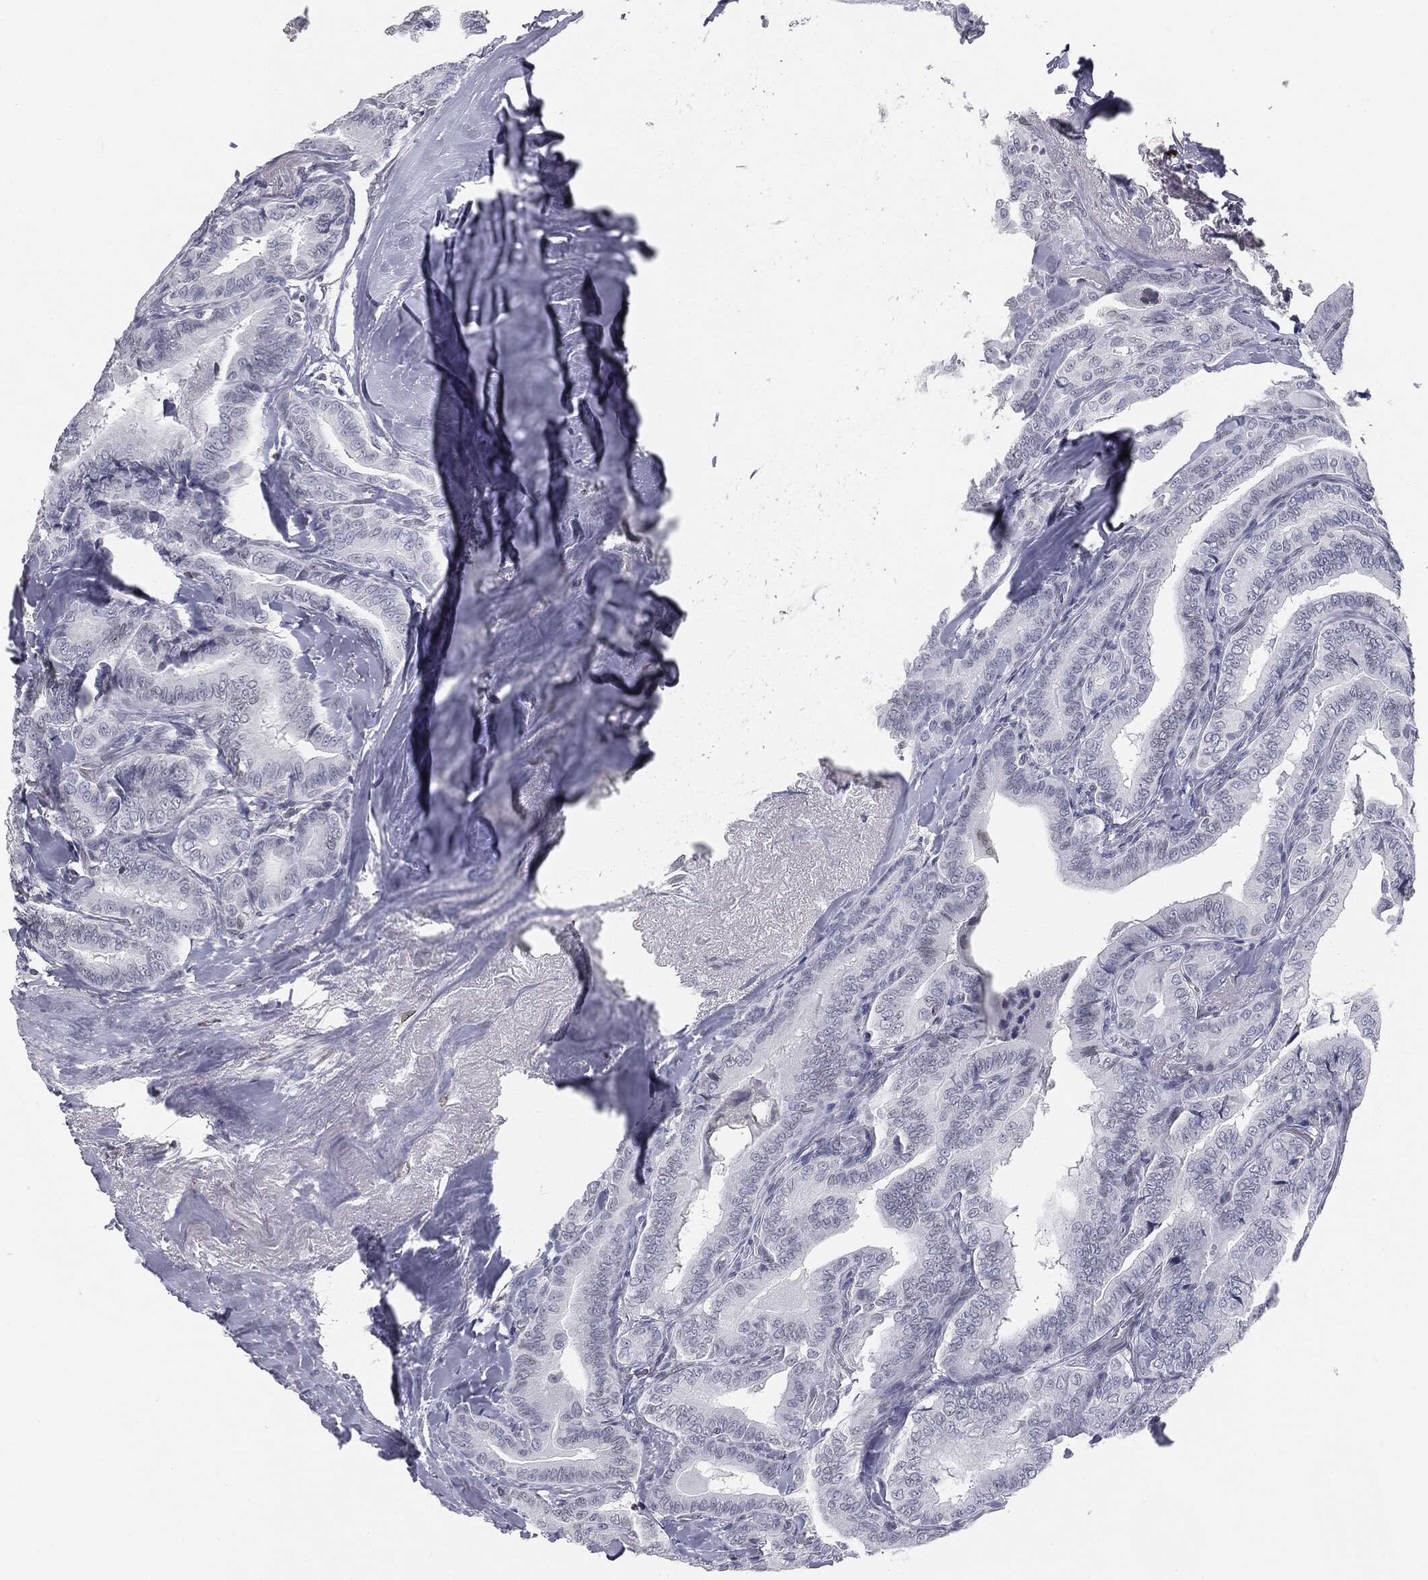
{"staining": {"intensity": "negative", "quantity": "none", "location": "none"}, "tissue": "thyroid cancer", "cell_type": "Tumor cells", "image_type": "cancer", "snomed": [{"axis": "morphology", "description": "Papillary adenocarcinoma, NOS"}, {"axis": "topography", "description": "Thyroid gland"}], "caption": "The micrograph shows no significant positivity in tumor cells of thyroid papillary adenocarcinoma.", "gene": "ALDOB", "patient": {"sex": "male", "age": 61}}